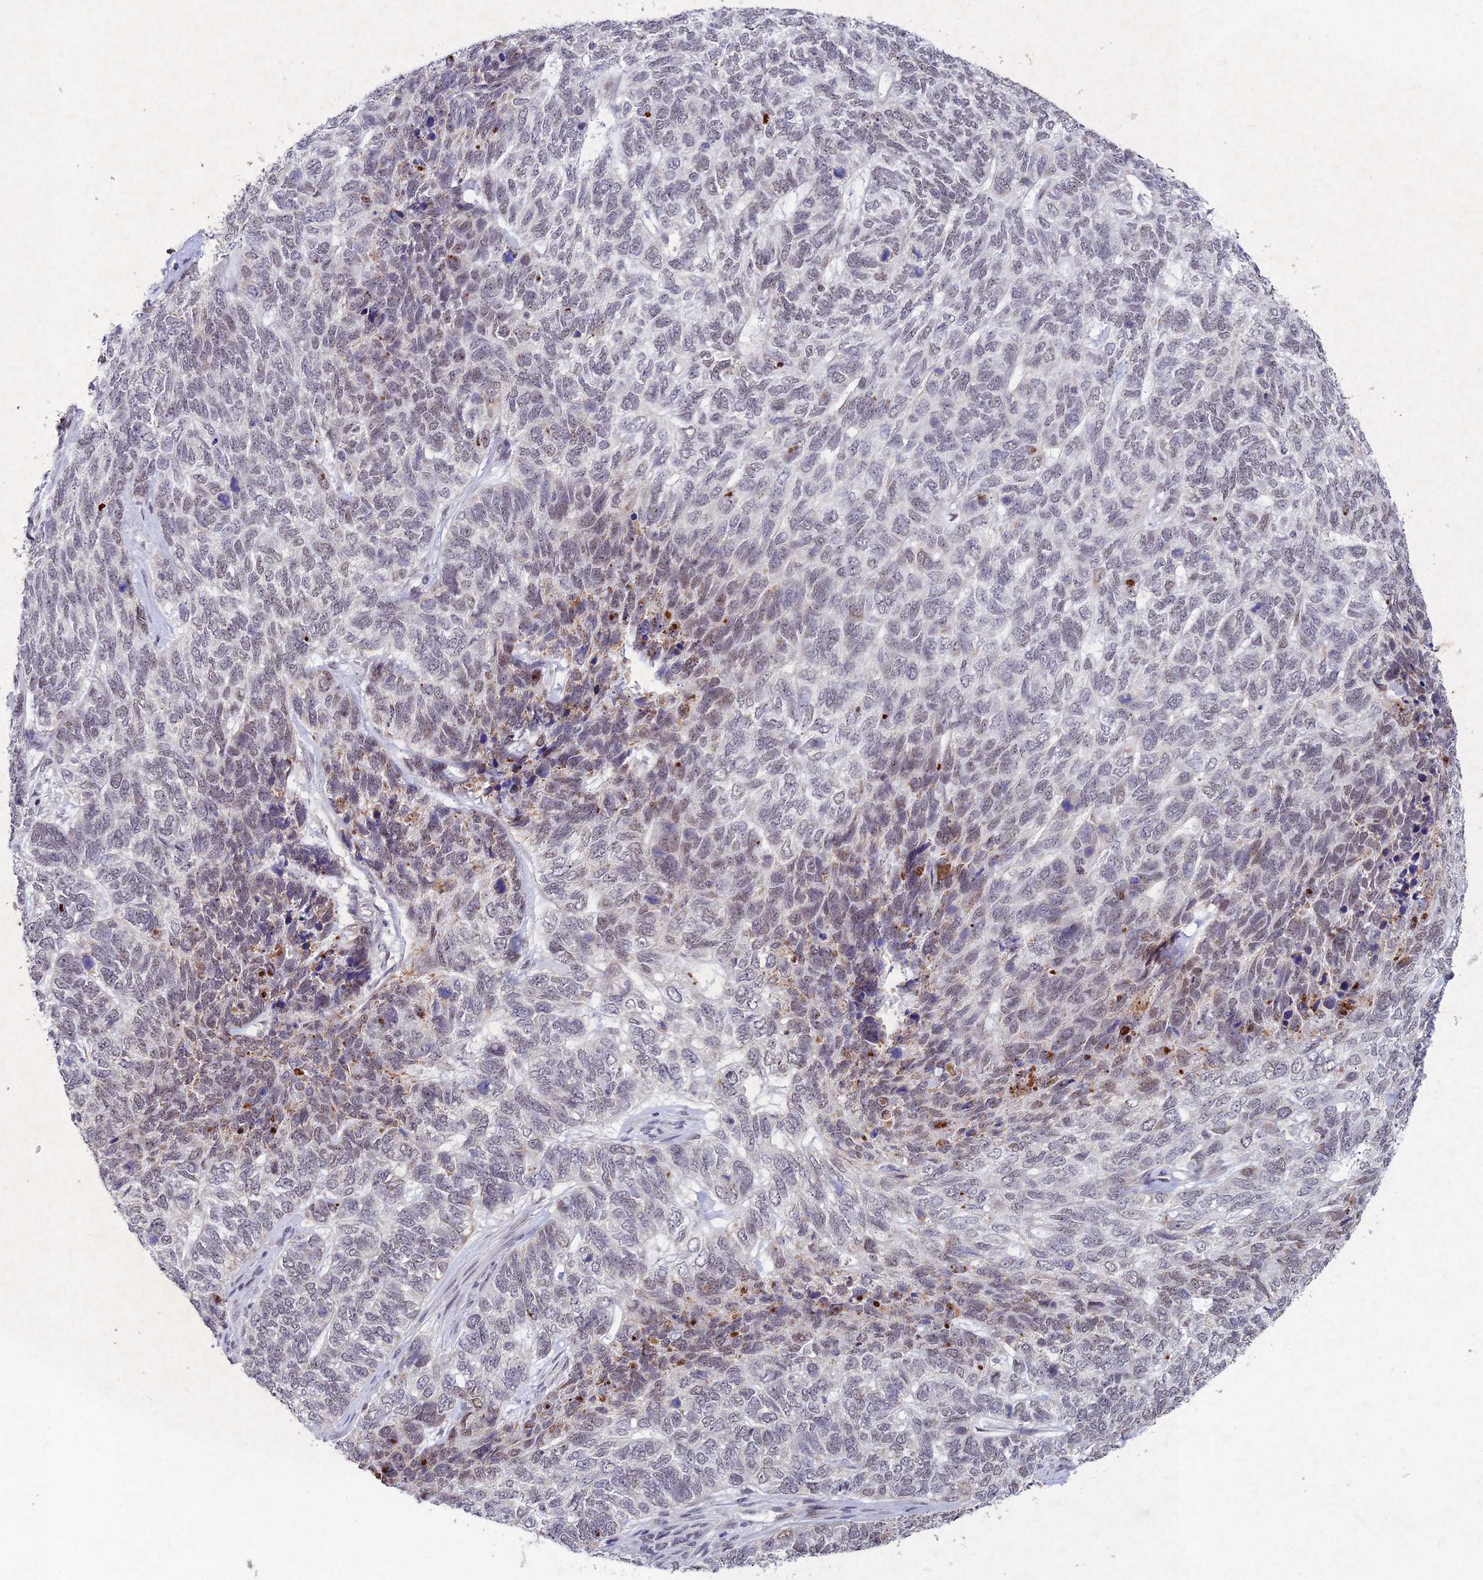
{"staining": {"intensity": "weak", "quantity": "<25%", "location": "nuclear"}, "tissue": "skin cancer", "cell_type": "Tumor cells", "image_type": "cancer", "snomed": [{"axis": "morphology", "description": "Basal cell carcinoma"}, {"axis": "topography", "description": "Skin"}], "caption": "Immunohistochemistry histopathology image of neoplastic tissue: skin cancer stained with DAB (3,3'-diaminobenzidine) exhibits no significant protein expression in tumor cells.", "gene": "RAVER1", "patient": {"sex": "female", "age": 65}}